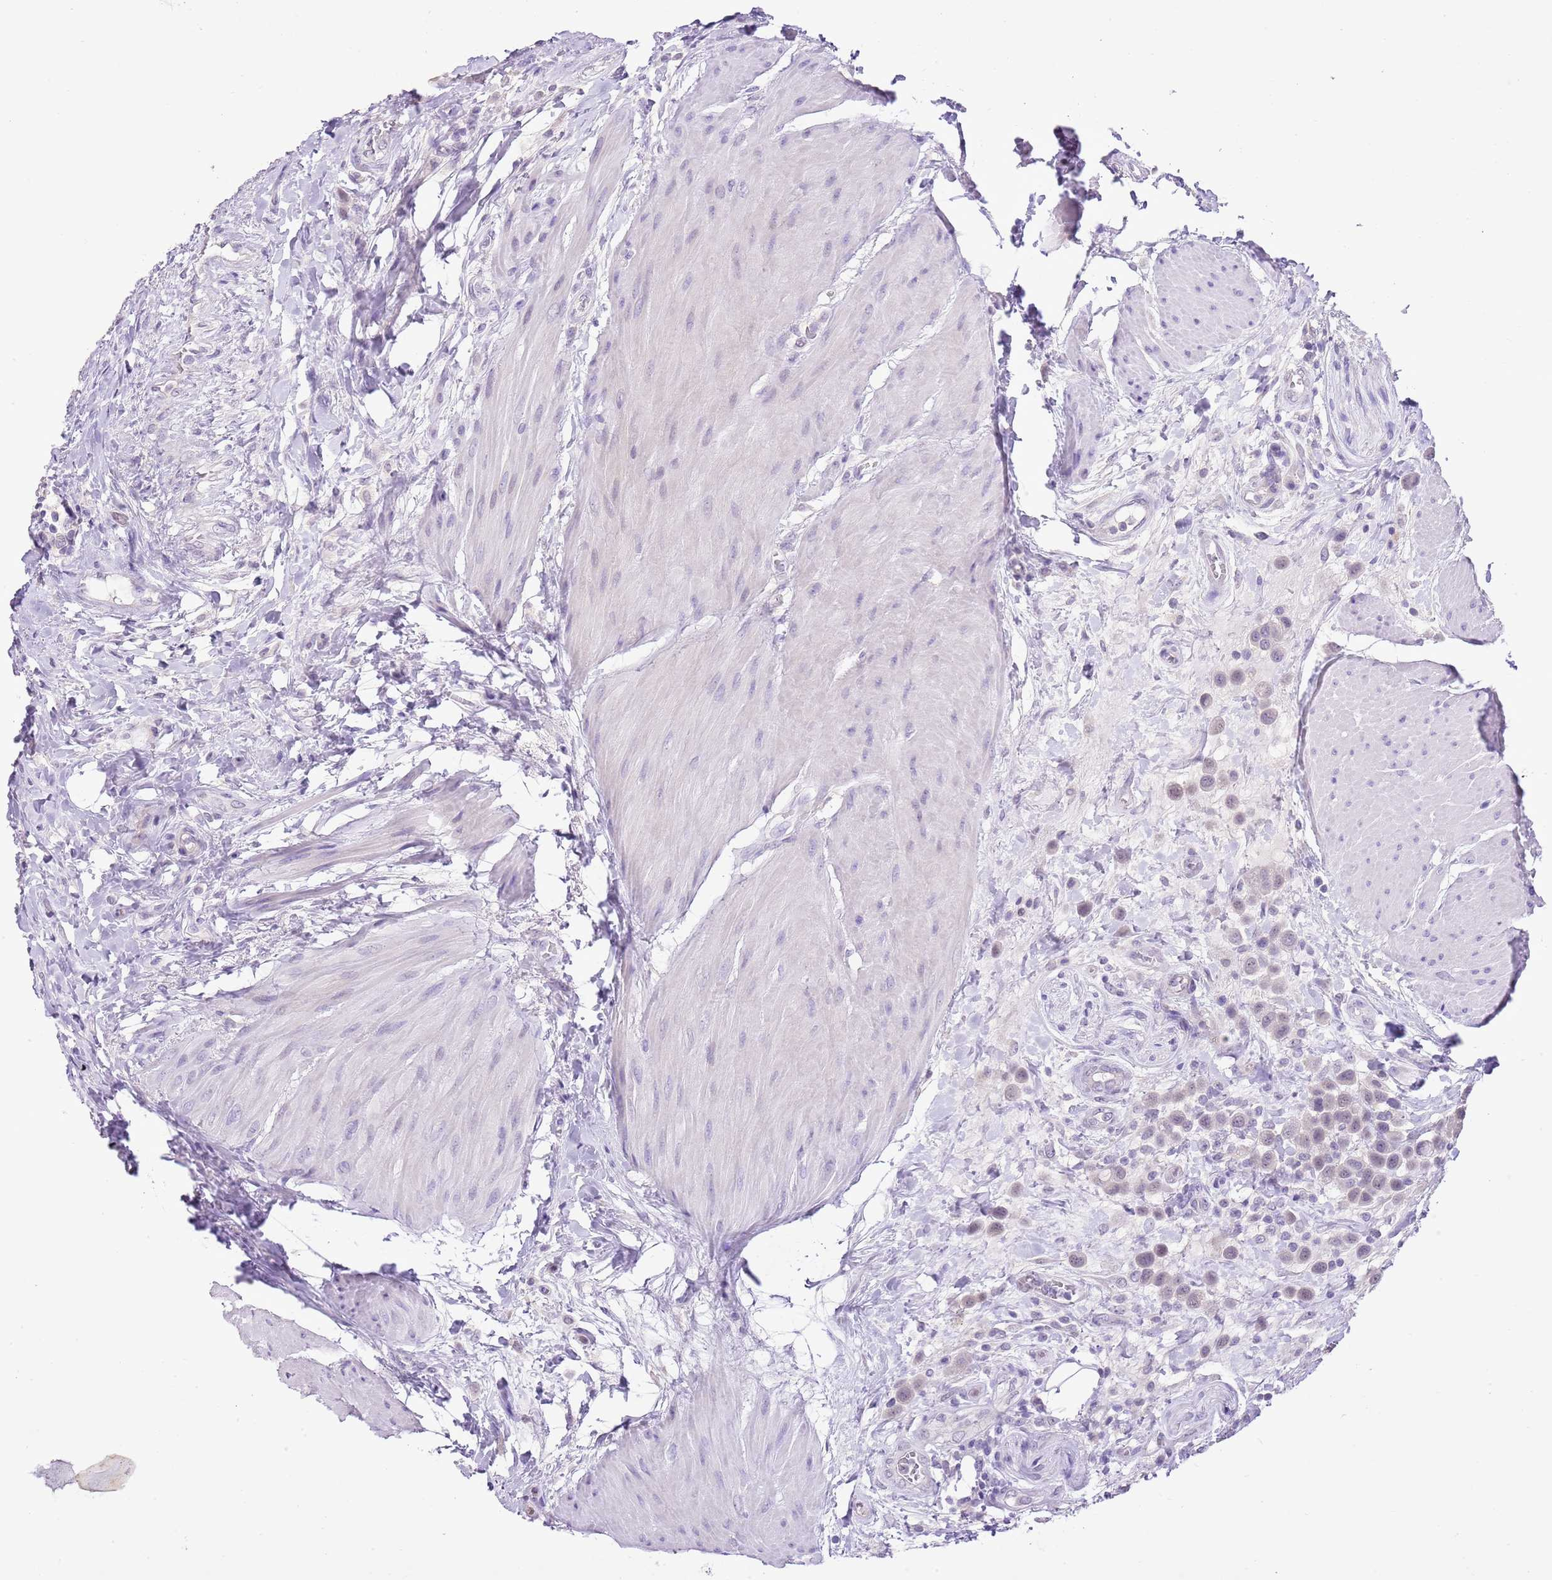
{"staining": {"intensity": "negative", "quantity": "none", "location": "none"}, "tissue": "urothelial cancer", "cell_type": "Tumor cells", "image_type": "cancer", "snomed": [{"axis": "morphology", "description": "Urothelial carcinoma, High grade"}, {"axis": "topography", "description": "Urinary bladder"}], "caption": "A histopathology image of urothelial carcinoma (high-grade) stained for a protein exhibits no brown staining in tumor cells.", "gene": "XPO7", "patient": {"sex": "male", "age": 50}}